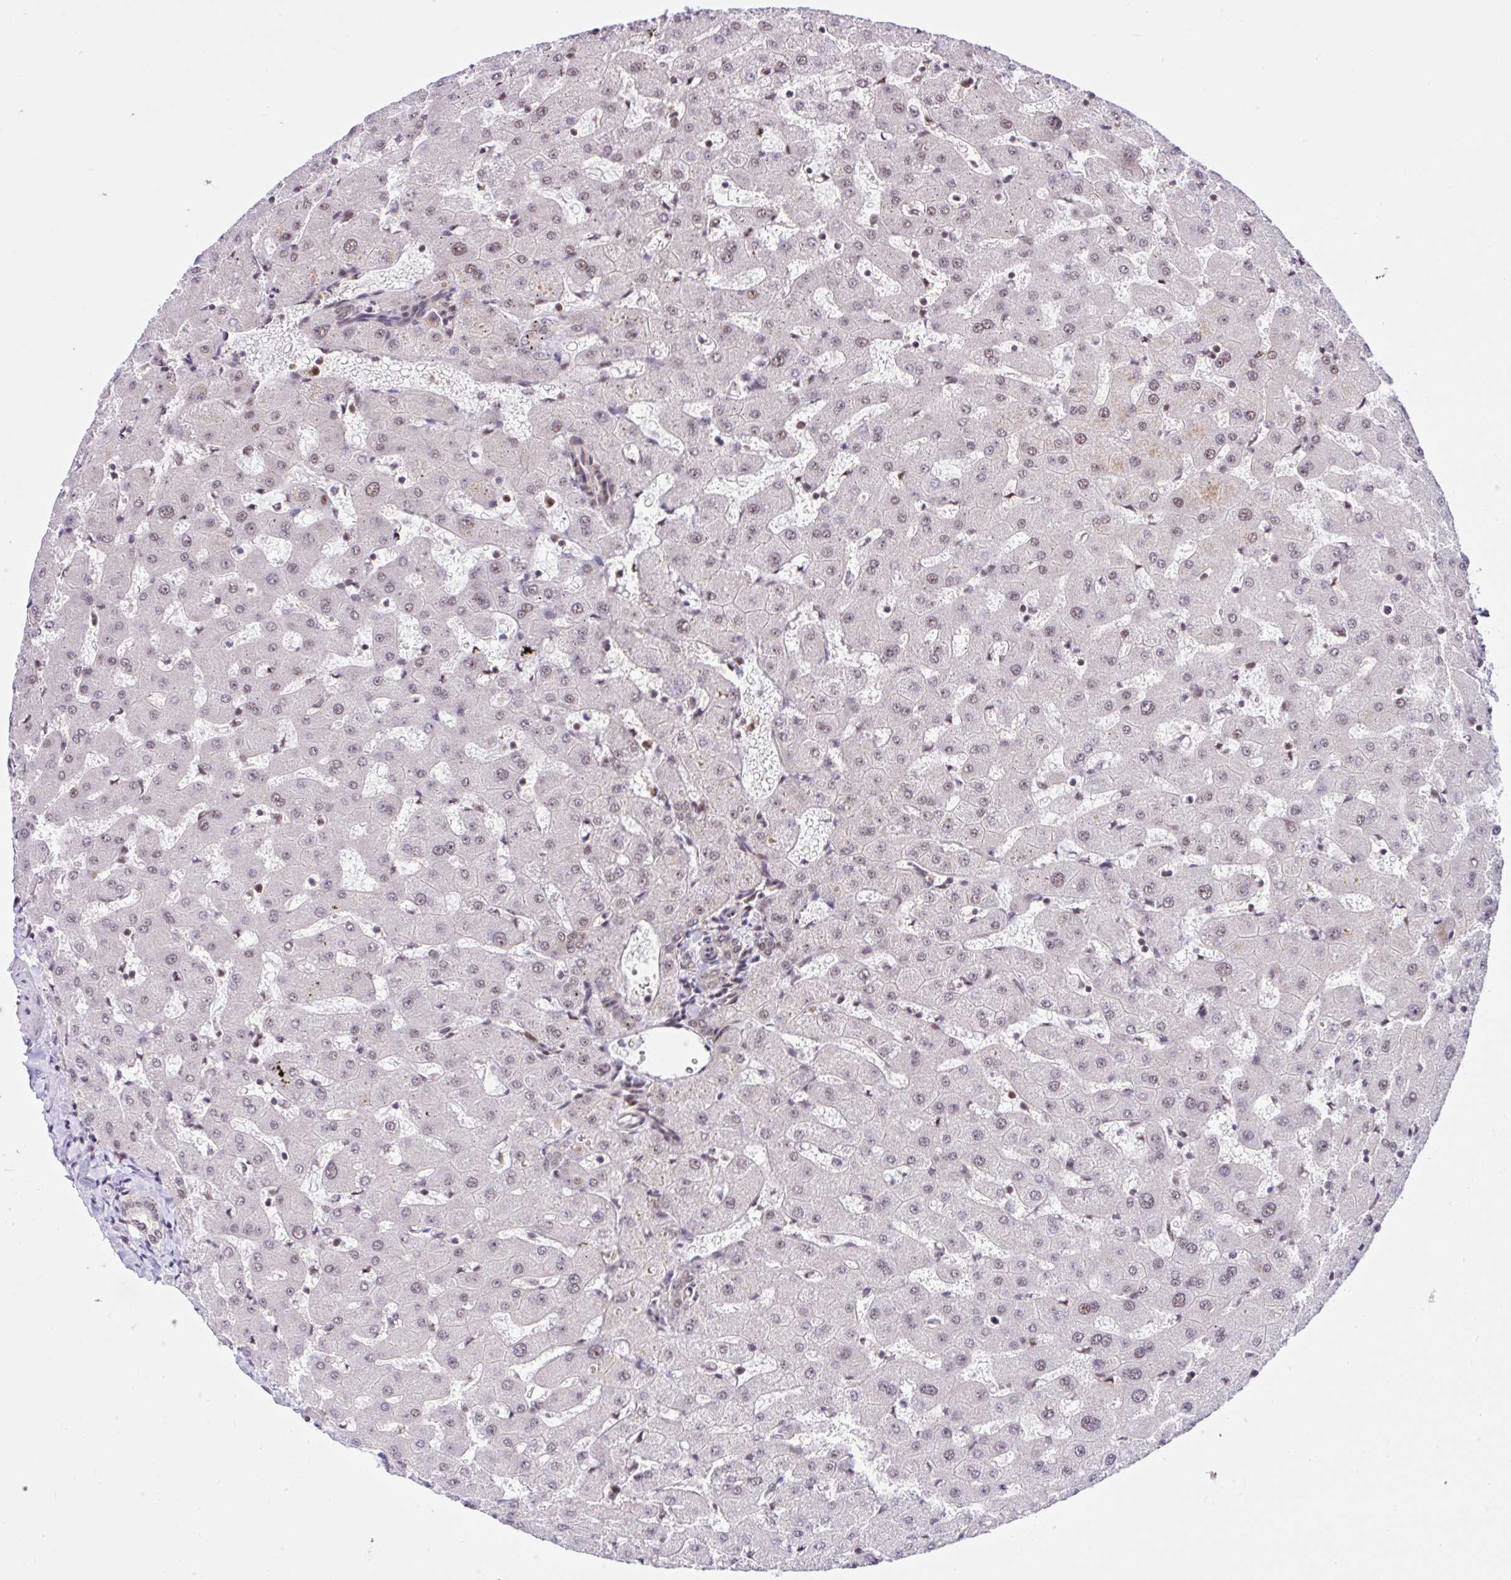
{"staining": {"intensity": "weak", "quantity": ">75%", "location": "nuclear"}, "tissue": "liver", "cell_type": "Cholangiocytes", "image_type": "normal", "snomed": [{"axis": "morphology", "description": "Normal tissue, NOS"}, {"axis": "topography", "description": "Liver"}], "caption": "Unremarkable liver demonstrates weak nuclear expression in about >75% of cholangiocytes, visualized by immunohistochemistry.", "gene": "CCDC12", "patient": {"sex": "female", "age": 63}}